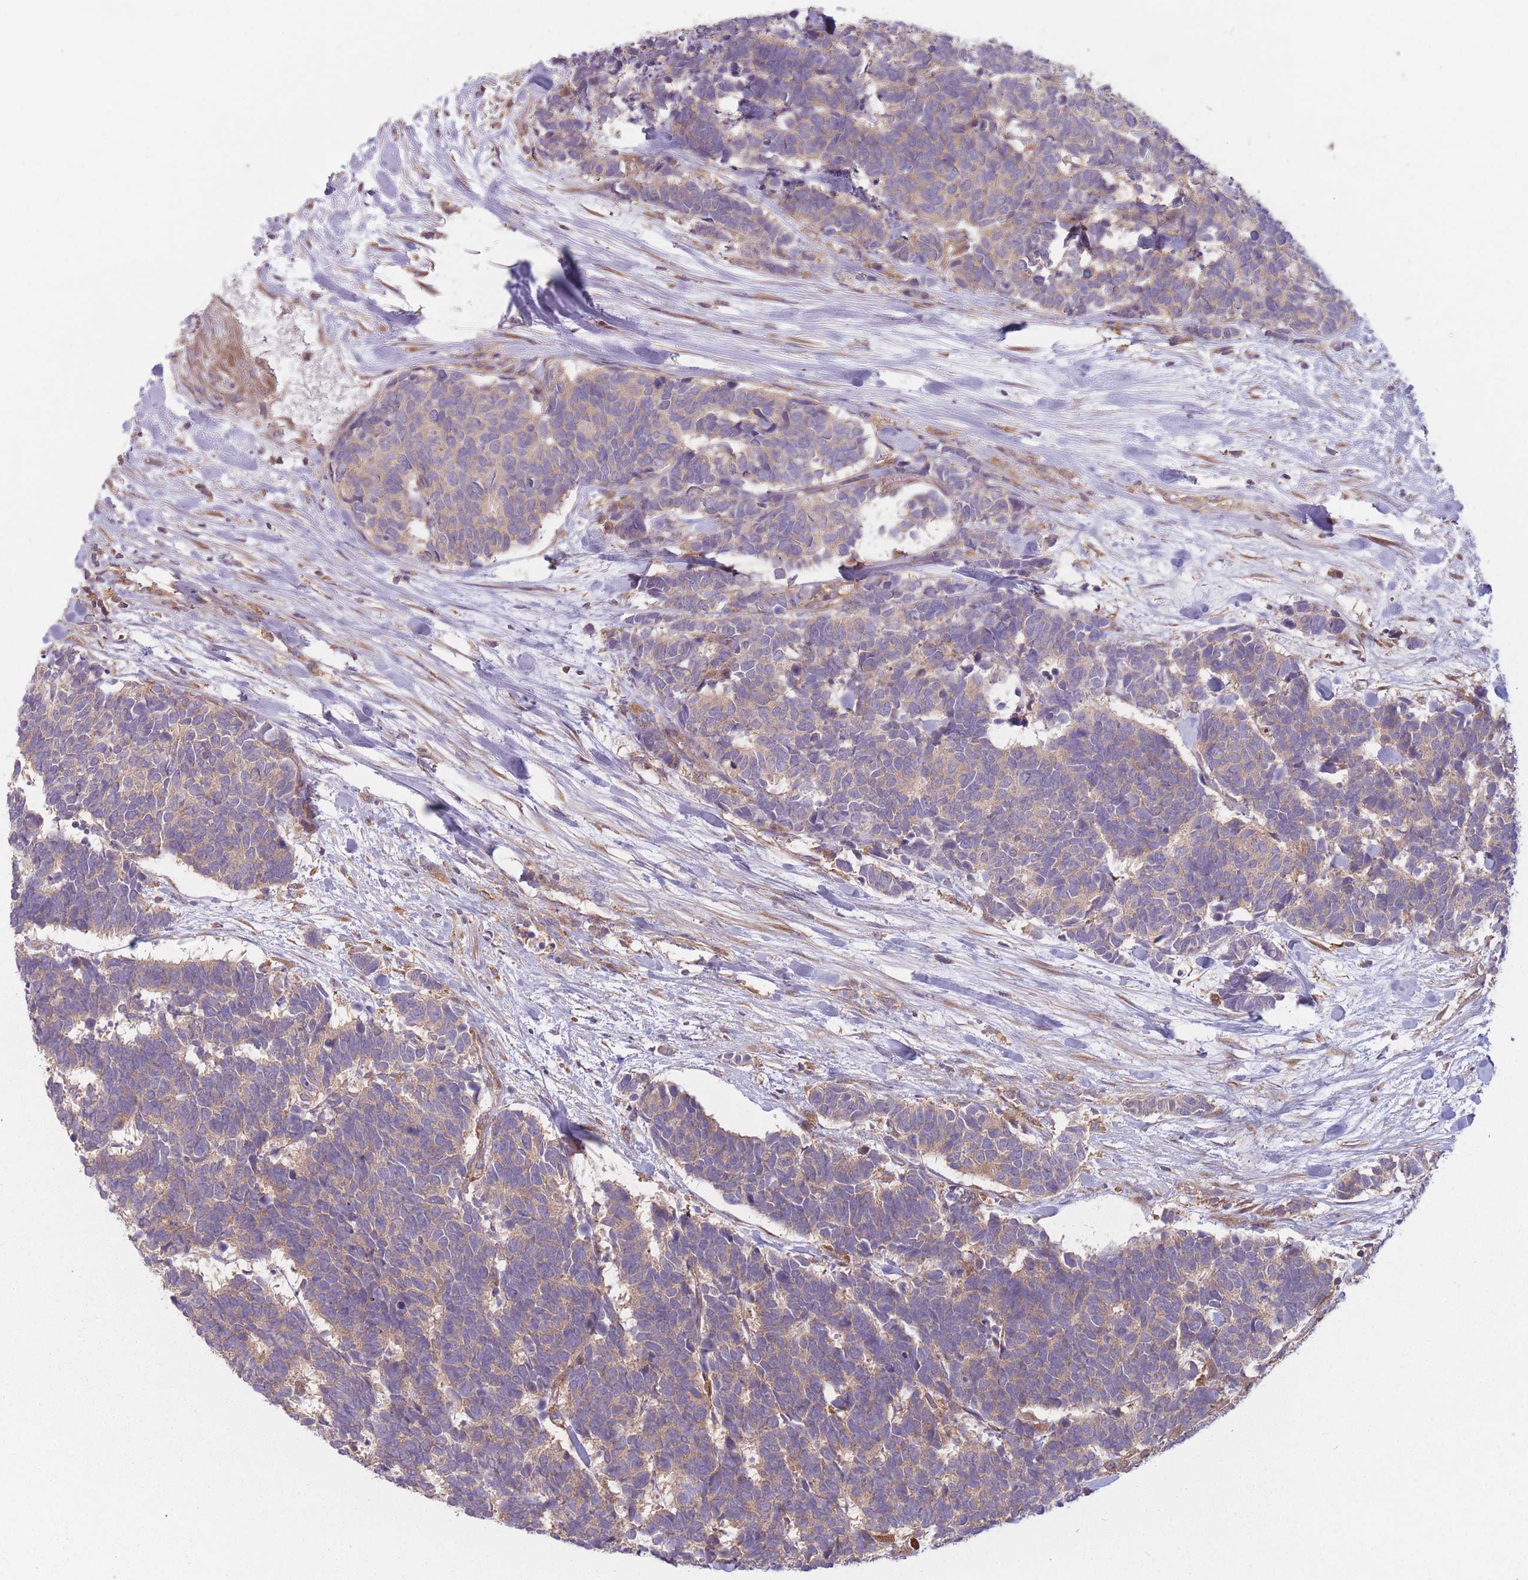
{"staining": {"intensity": "weak", "quantity": "25%-75%", "location": "cytoplasmic/membranous"}, "tissue": "carcinoid", "cell_type": "Tumor cells", "image_type": "cancer", "snomed": [{"axis": "morphology", "description": "Carcinoma, NOS"}, {"axis": "morphology", "description": "Carcinoid, malignant, NOS"}, {"axis": "topography", "description": "Urinary bladder"}], "caption": "Immunohistochemistry image of human carcinoma stained for a protein (brown), which shows low levels of weak cytoplasmic/membranous staining in approximately 25%-75% of tumor cells.", "gene": "WASHC2A", "patient": {"sex": "male", "age": 57}}